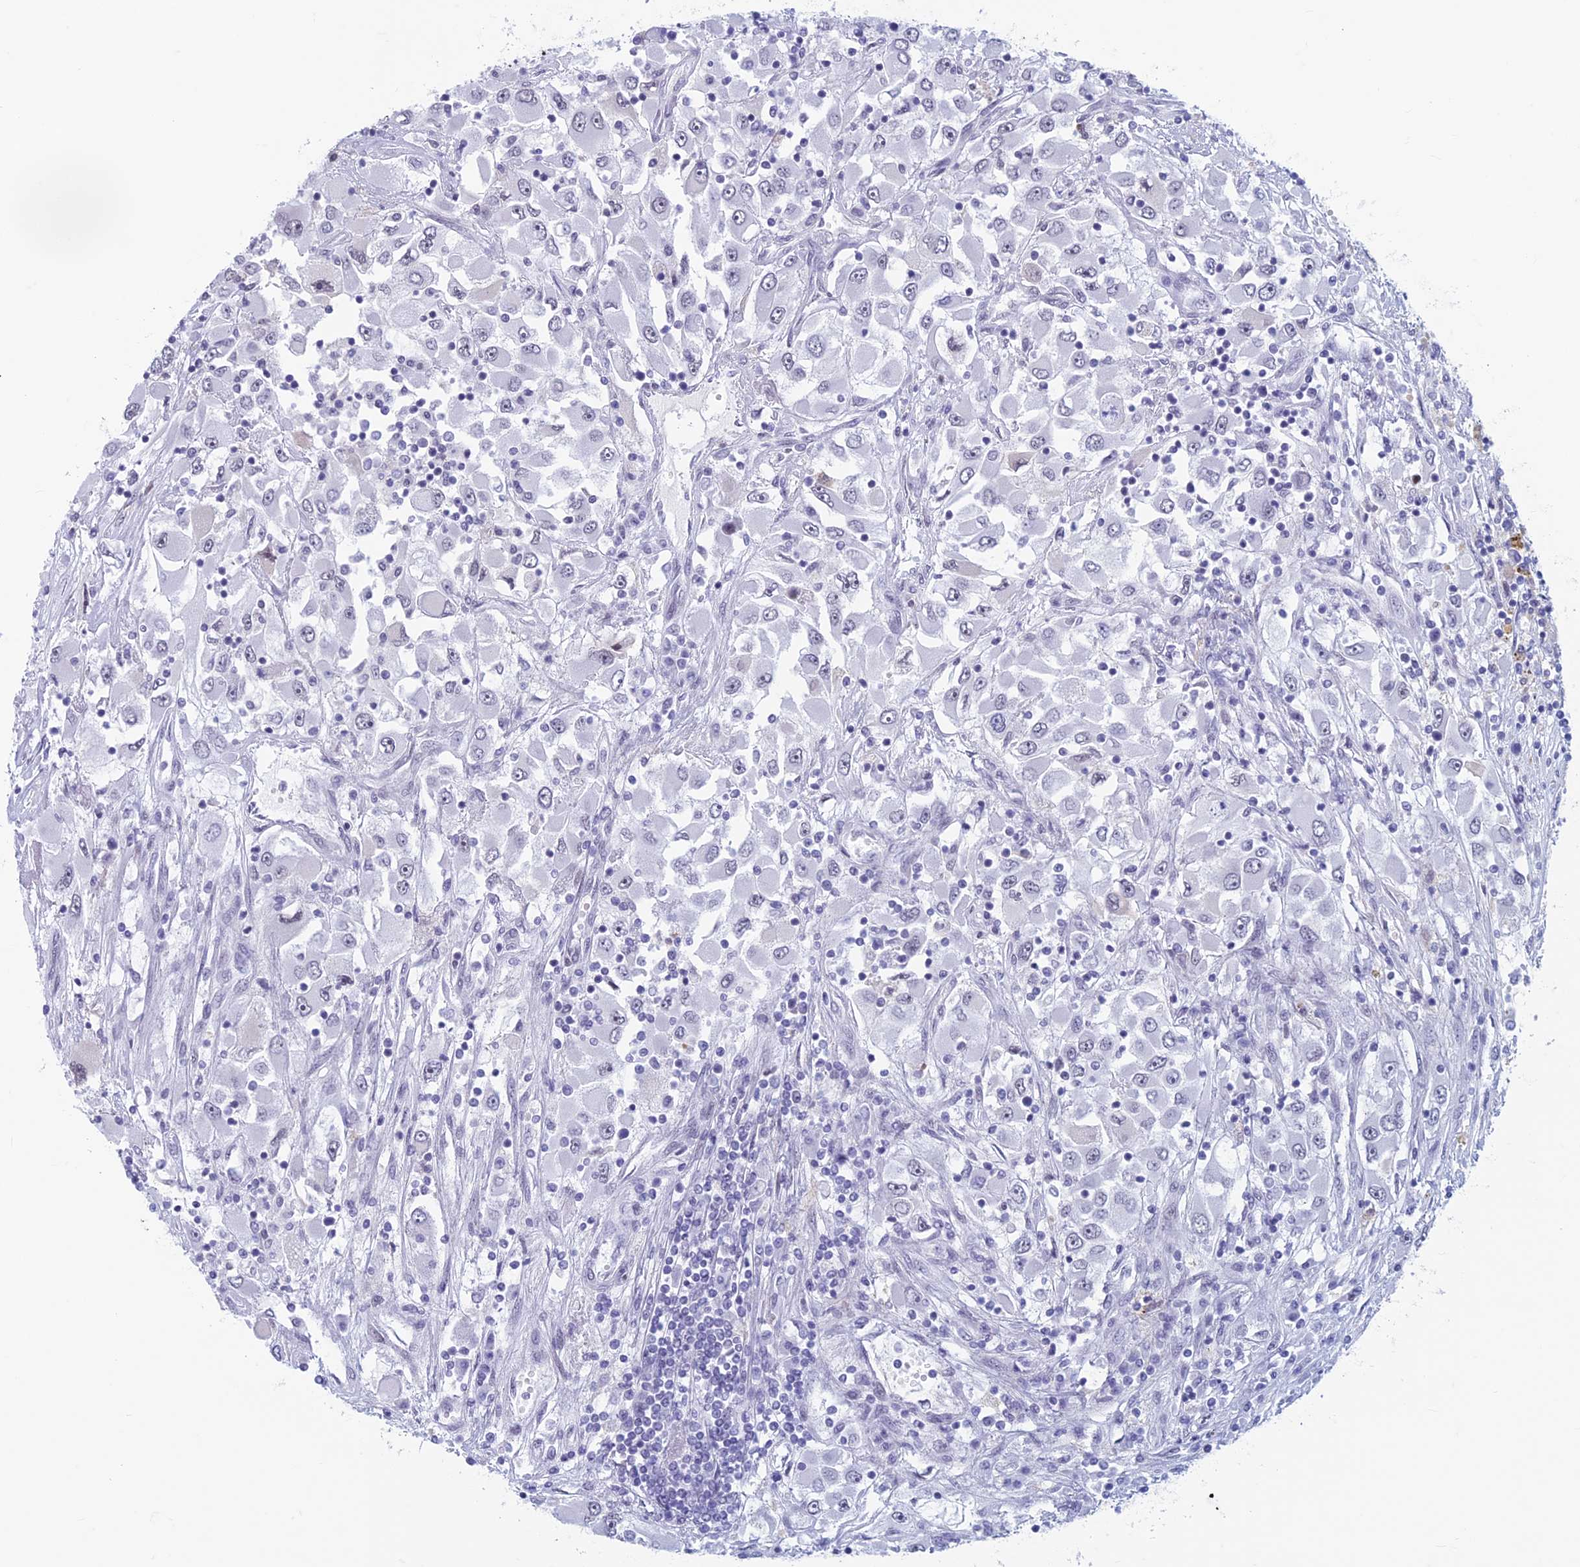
{"staining": {"intensity": "negative", "quantity": "none", "location": "none"}, "tissue": "renal cancer", "cell_type": "Tumor cells", "image_type": "cancer", "snomed": [{"axis": "morphology", "description": "Adenocarcinoma, NOS"}, {"axis": "topography", "description": "Kidney"}], "caption": "Histopathology image shows no protein staining in tumor cells of adenocarcinoma (renal) tissue.", "gene": "ASH2L", "patient": {"sex": "female", "age": 52}}